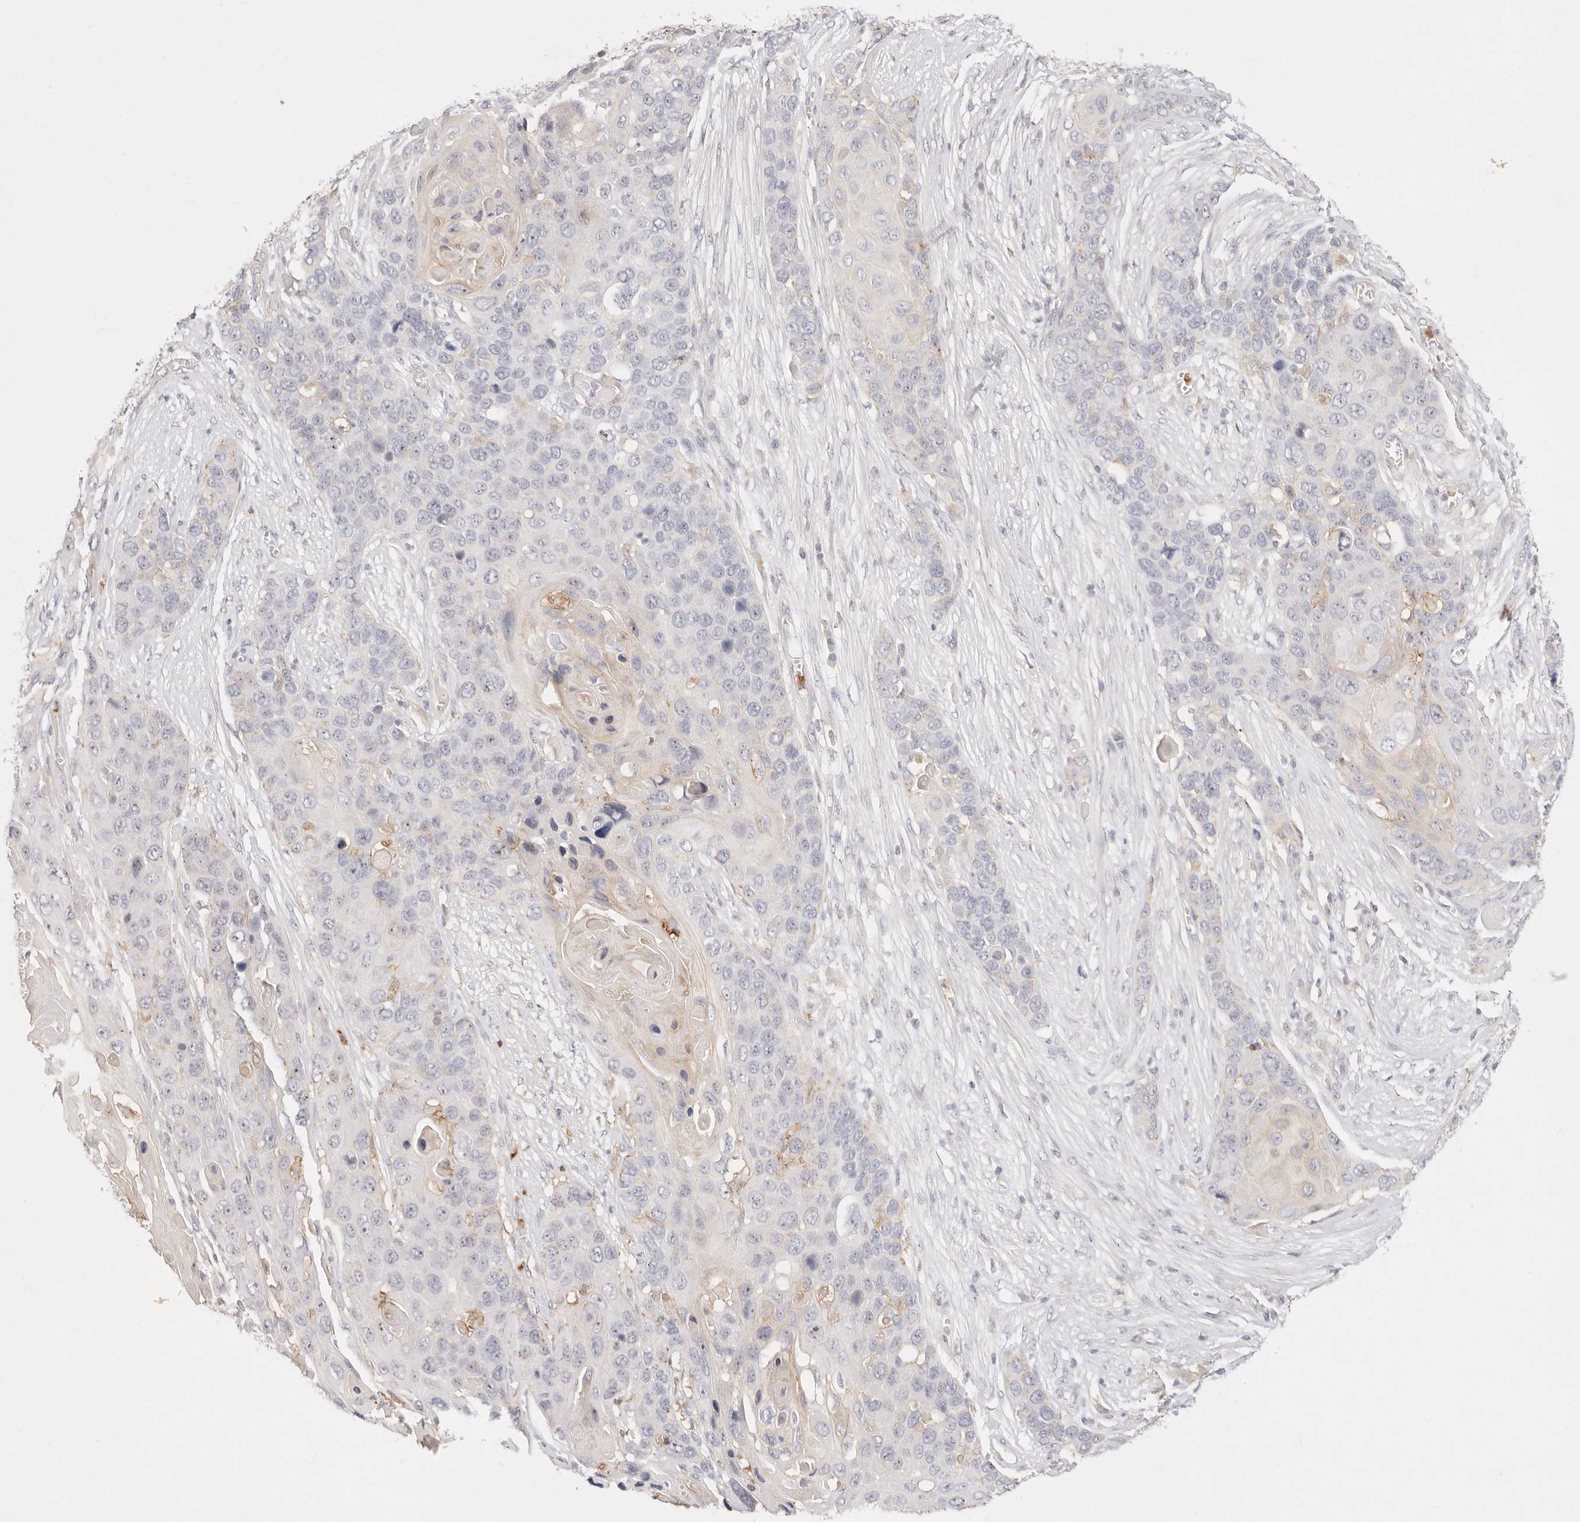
{"staining": {"intensity": "negative", "quantity": "none", "location": "none"}, "tissue": "skin cancer", "cell_type": "Tumor cells", "image_type": "cancer", "snomed": [{"axis": "morphology", "description": "Squamous cell carcinoma, NOS"}, {"axis": "topography", "description": "Skin"}], "caption": "Photomicrograph shows no significant protein positivity in tumor cells of skin squamous cell carcinoma.", "gene": "GPR84", "patient": {"sex": "male", "age": 55}}